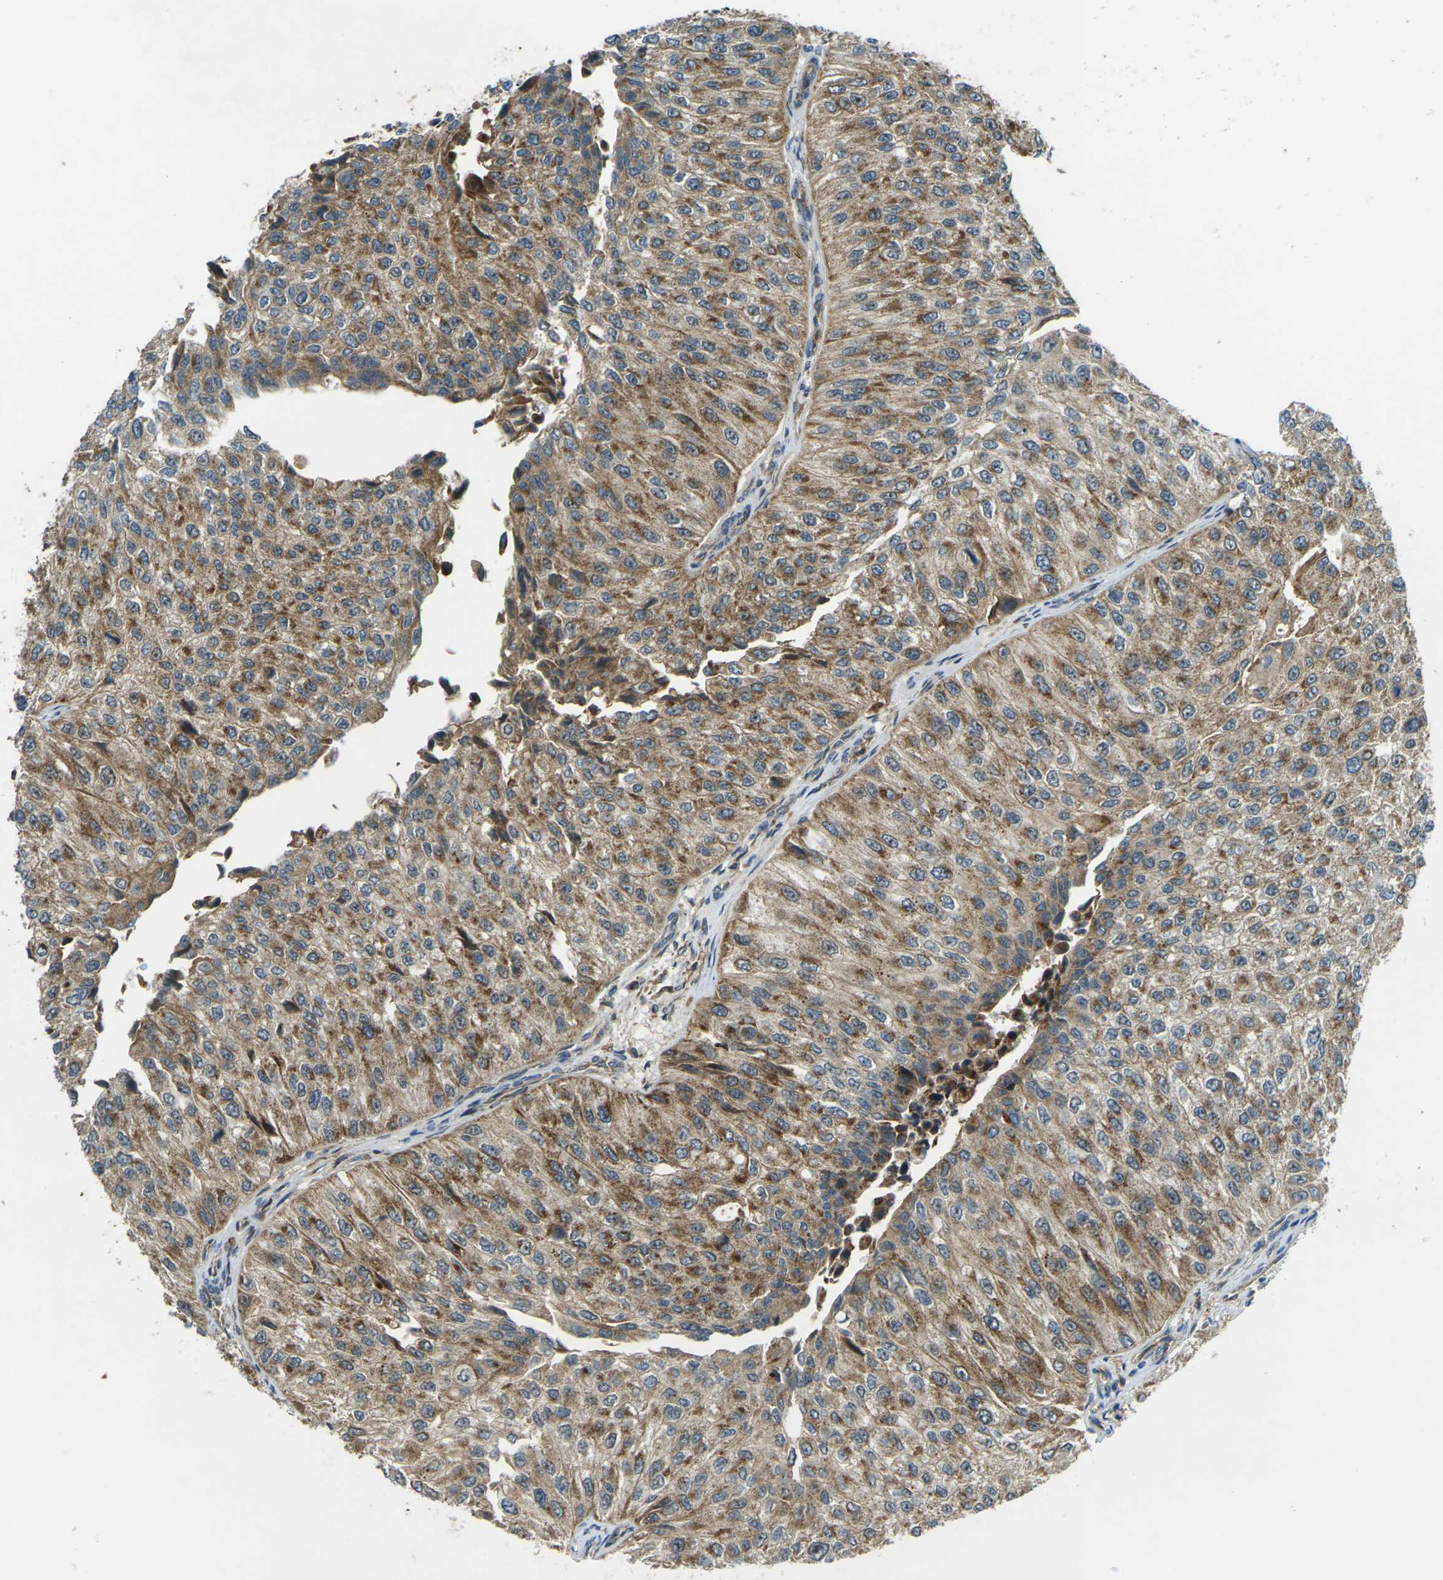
{"staining": {"intensity": "moderate", "quantity": ">75%", "location": "cytoplasmic/membranous"}, "tissue": "urothelial cancer", "cell_type": "Tumor cells", "image_type": "cancer", "snomed": [{"axis": "morphology", "description": "Urothelial carcinoma, High grade"}, {"axis": "topography", "description": "Kidney"}, {"axis": "topography", "description": "Urinary bladder"}], "caption": "DAB immunohistochemical staining of human urothelial carcinoma (high-grade) shows moderate cytoplasmic/membranous protein positivity in about >75% of tumor cells.", "gene": "IGF1R", "patient": {"sex": "male", "age": 77}}